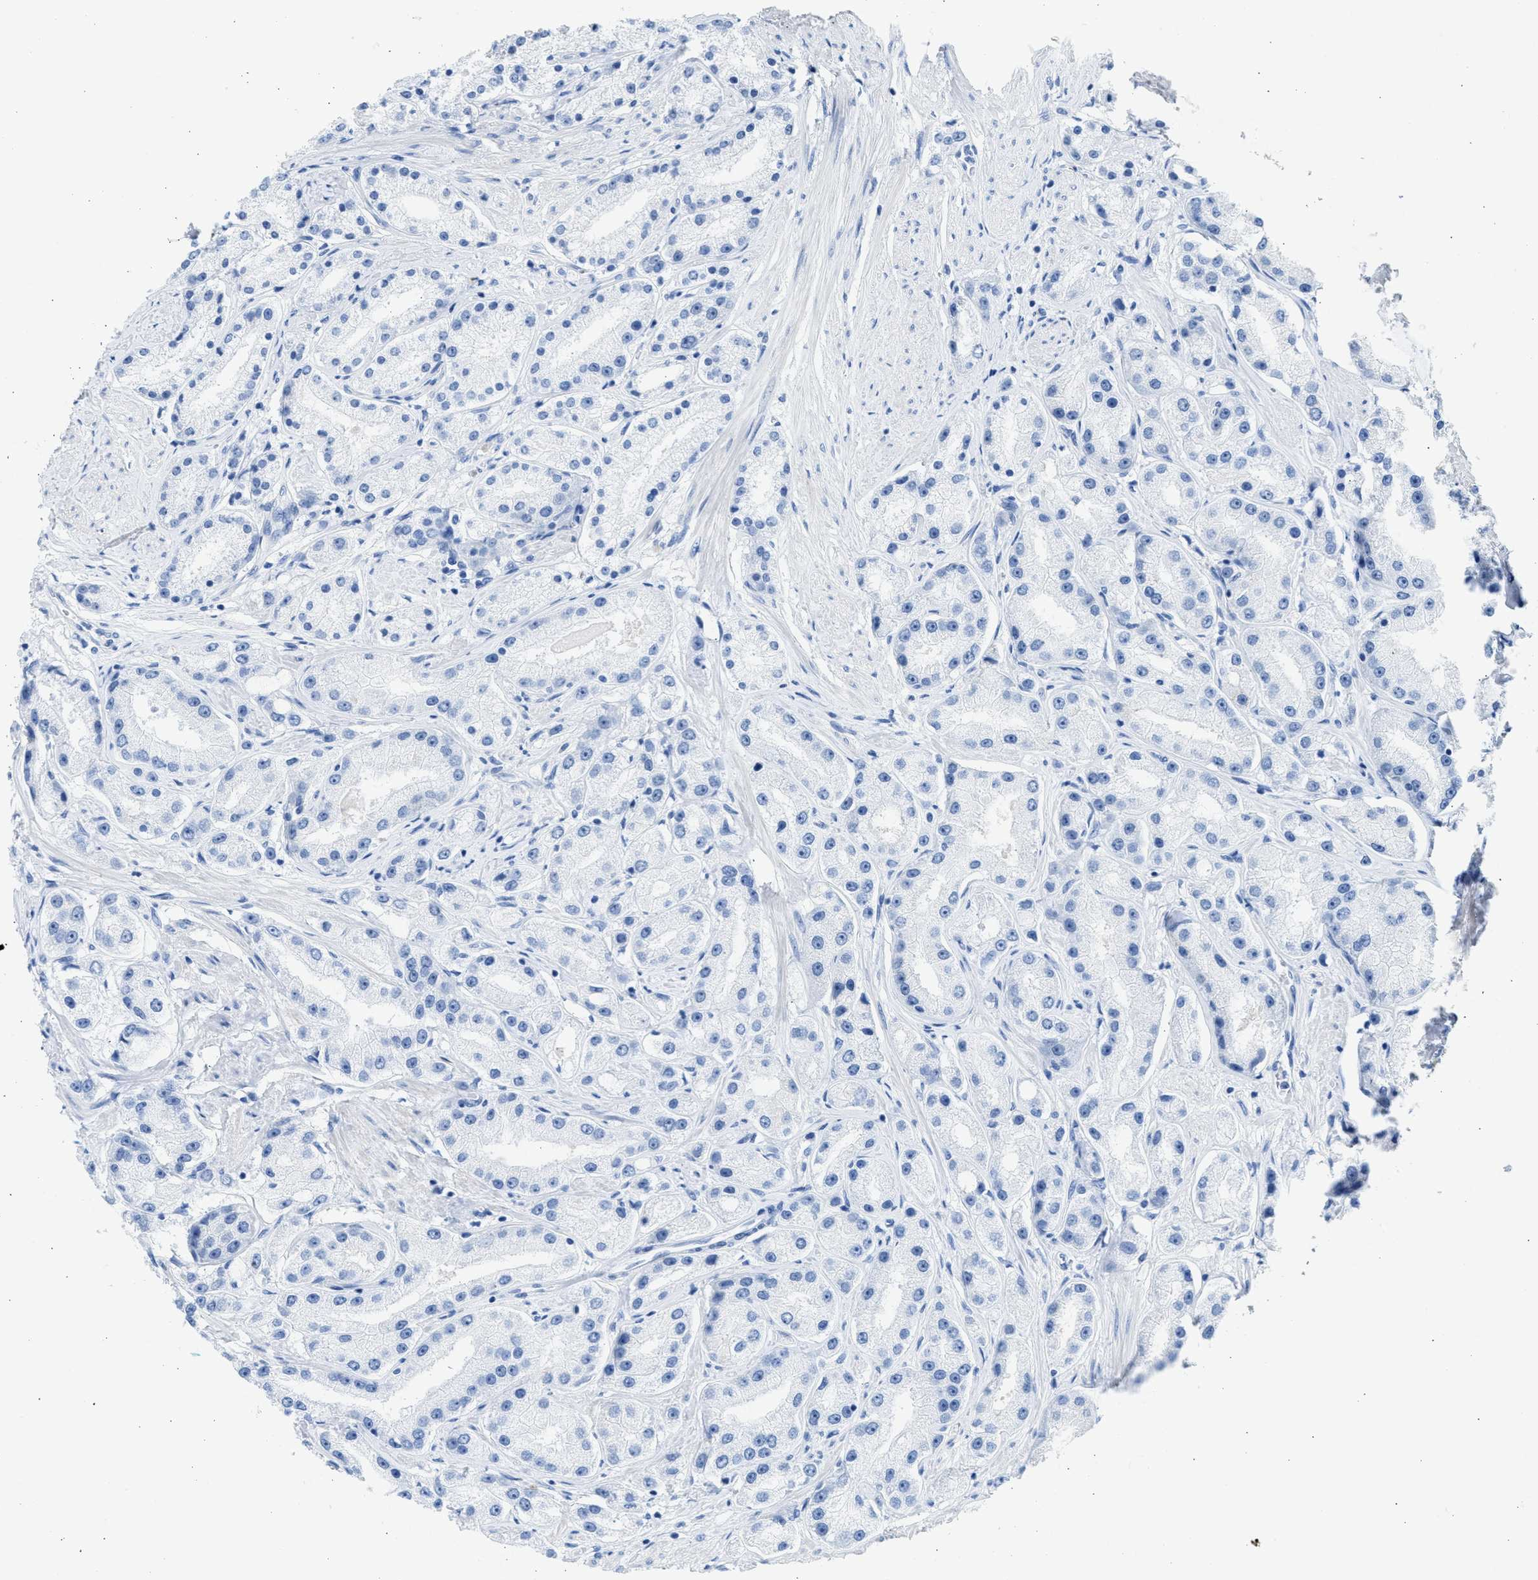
{"staining": {"intensity": "moderate", "quantity": "<25%", "location": "cytoplasmic/membranous"}, "tissue": "prostate cancer", "cell_type": "Tumor cells", "image_type": "cancer", "snomed": [{"axis": "morphology", "description": "Adenocarcinoma, Low grade"}, {"axis": "topography", "description": "Prostate"}], "caption": "Prostate adenocarcinoma (low-grade) stained for a protein demonstrates moderate cytoplasmic/membranous positivity in tumor cells. The staining is performed using DAB (3,3'-diaminobenzidine) brown chromogen to label protein expression. The nuclei are counter-stained blue using hematoxylin.", "gene": "SPATA3", "patient": {"sex": "male", "age": 63}}